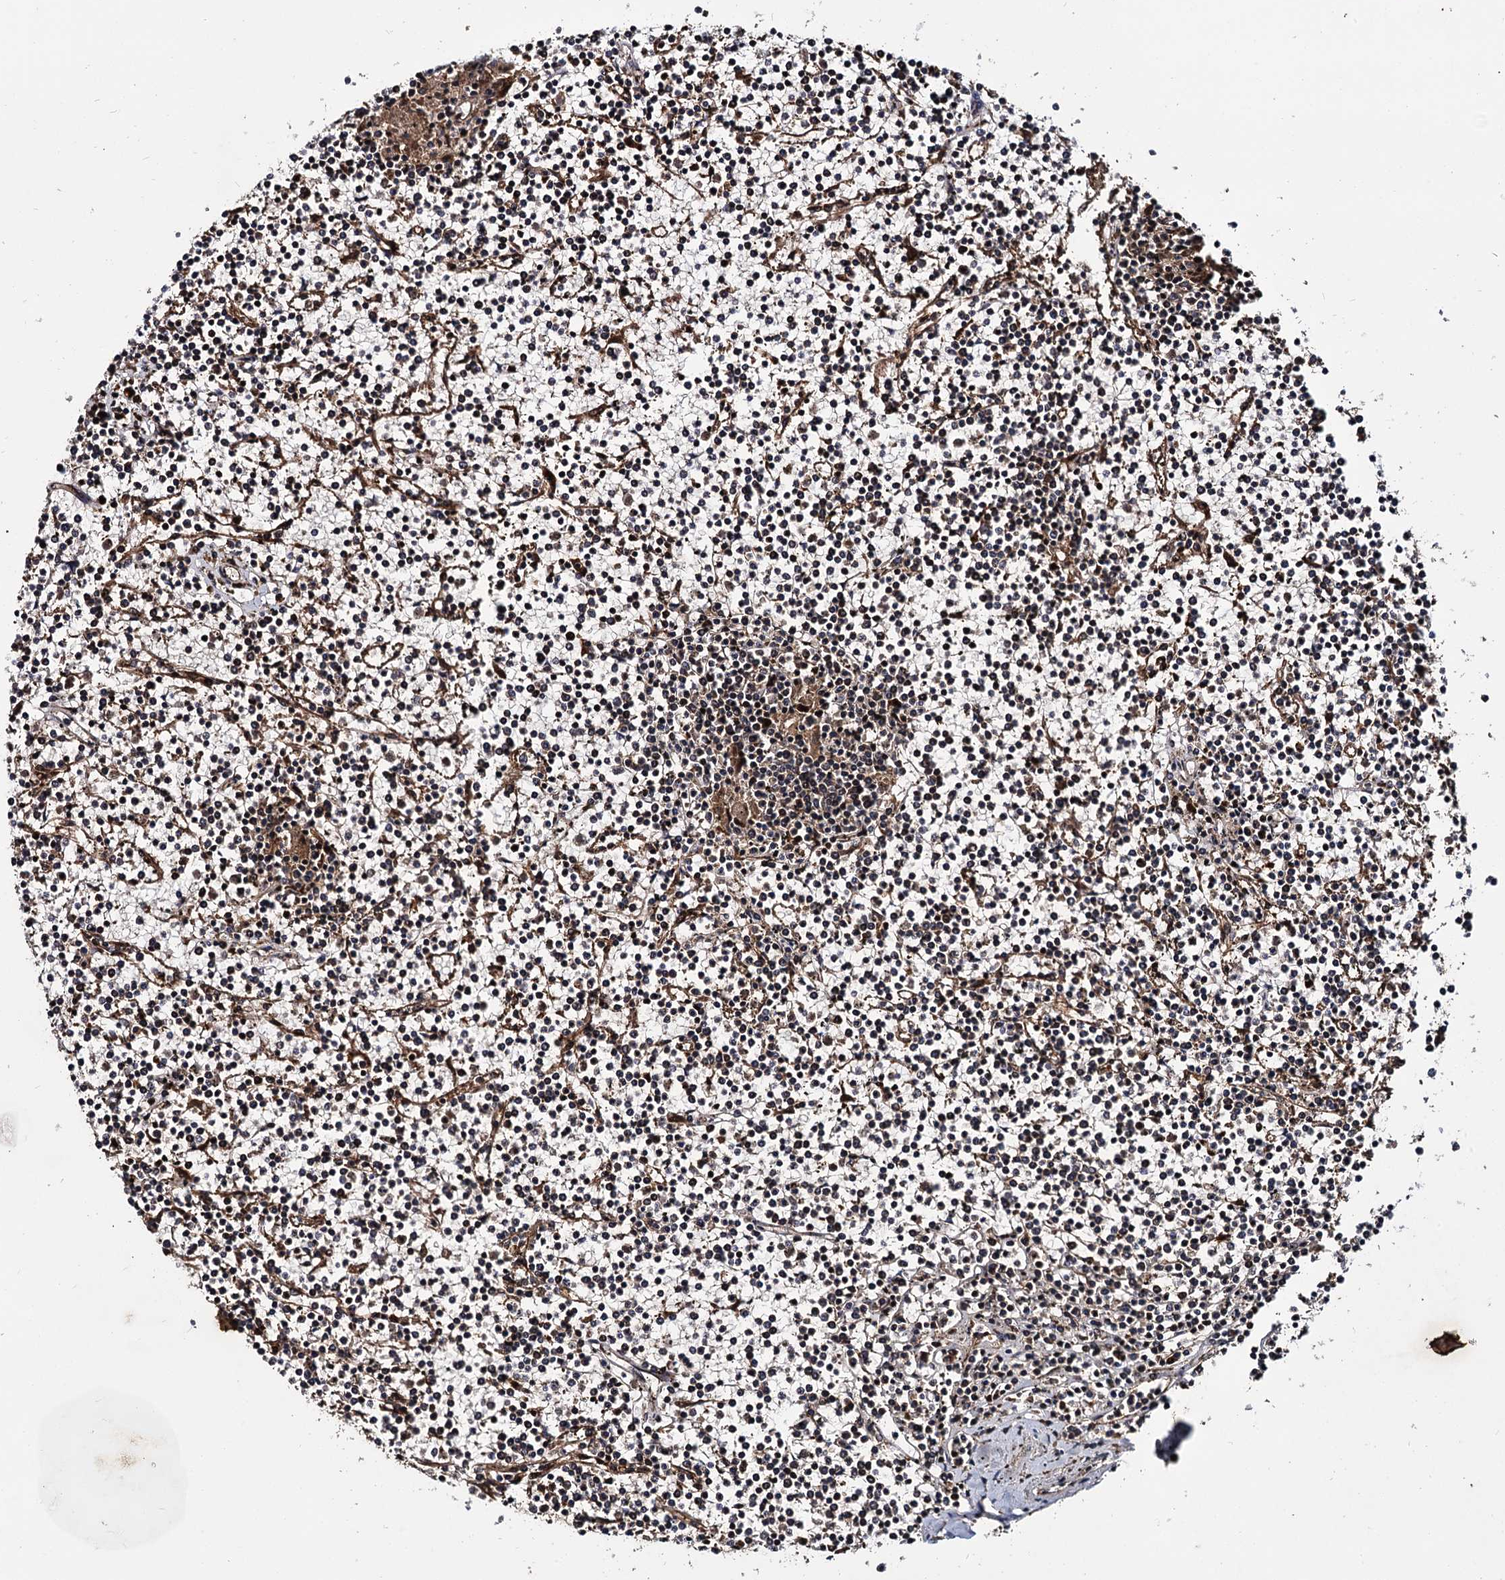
{"staining": {"intensity": "negative", "quantity": "none", "location": "none"}, "tissue": "lymphoma", "cell_type": "Tumor cells", "image_type": "cancer", "snomed": [{"axis": "morphology", "description": "Malignant lymphoma, non-Hodgkin's type, Low grade"}, {"axis": "topography", "description": "Spleen"}], "caption": "Tumor cells show no significant protein staining in lymphoma. The staining is performed using DAB brown chromogen with nuclei counter-stained in using hematoxylin.", "gene": "CEP192", "patient": {"sex": "female", "age": 19}}